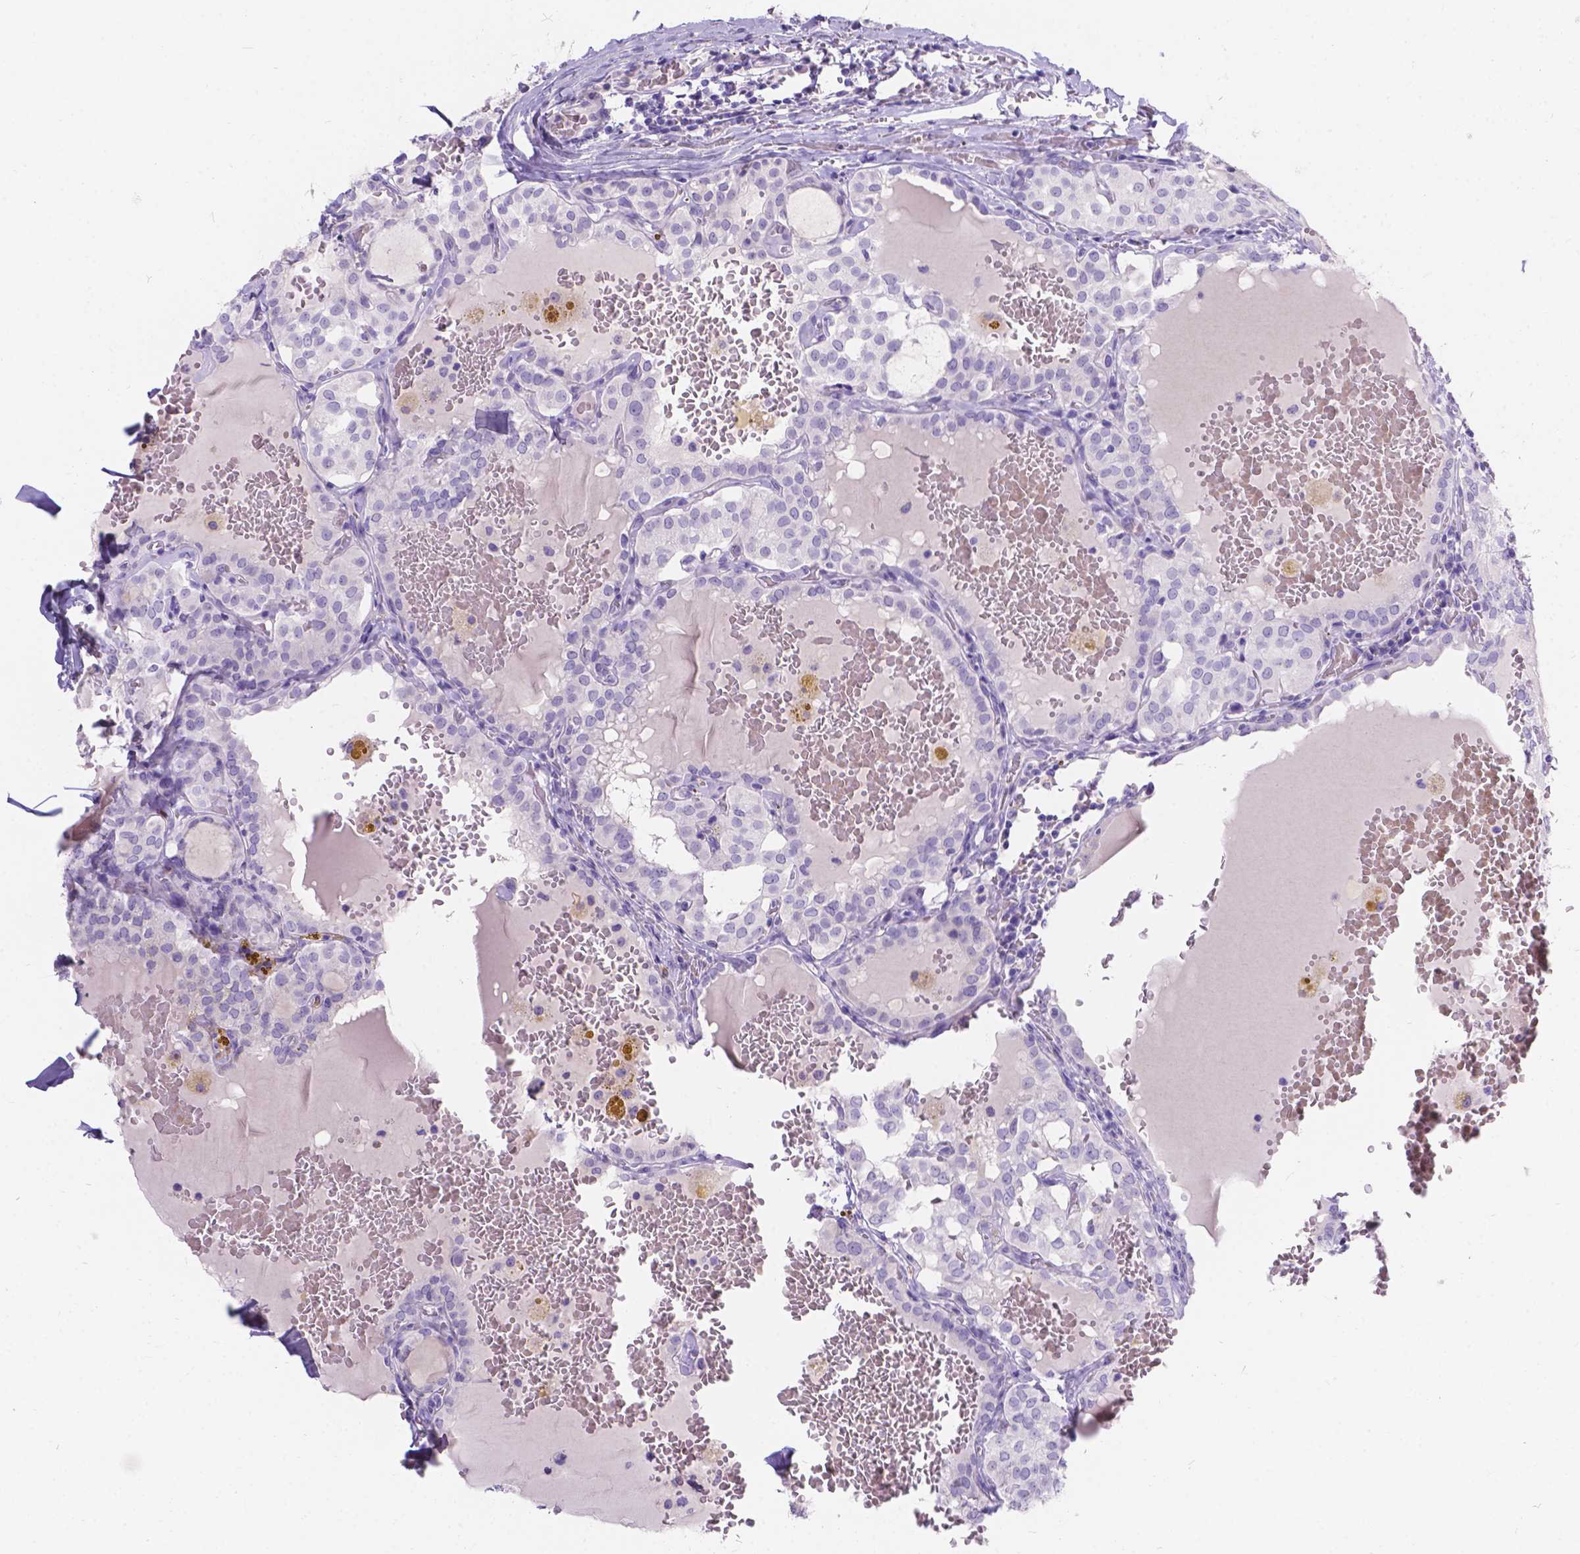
{"staining": {"intensity": "negative", "quantity": "none", "location": "none"}, "tissue": "thyroid cancer", "cell_type": "Tumor cells", "image_type": "cancer", "snomed": [{"axis": "morphology", "description": "Papillary adenocarcinoma, NOS"}, {"axis": "topography", "description": "Thyroid gland"}], "caption": "Thyroid papillary adenocarcinoma was stained to show a protein in brown. There is no significant staining in tumor cells.", "gene": "GNRHR", "patient": {"sex": "male", "age": 20}}